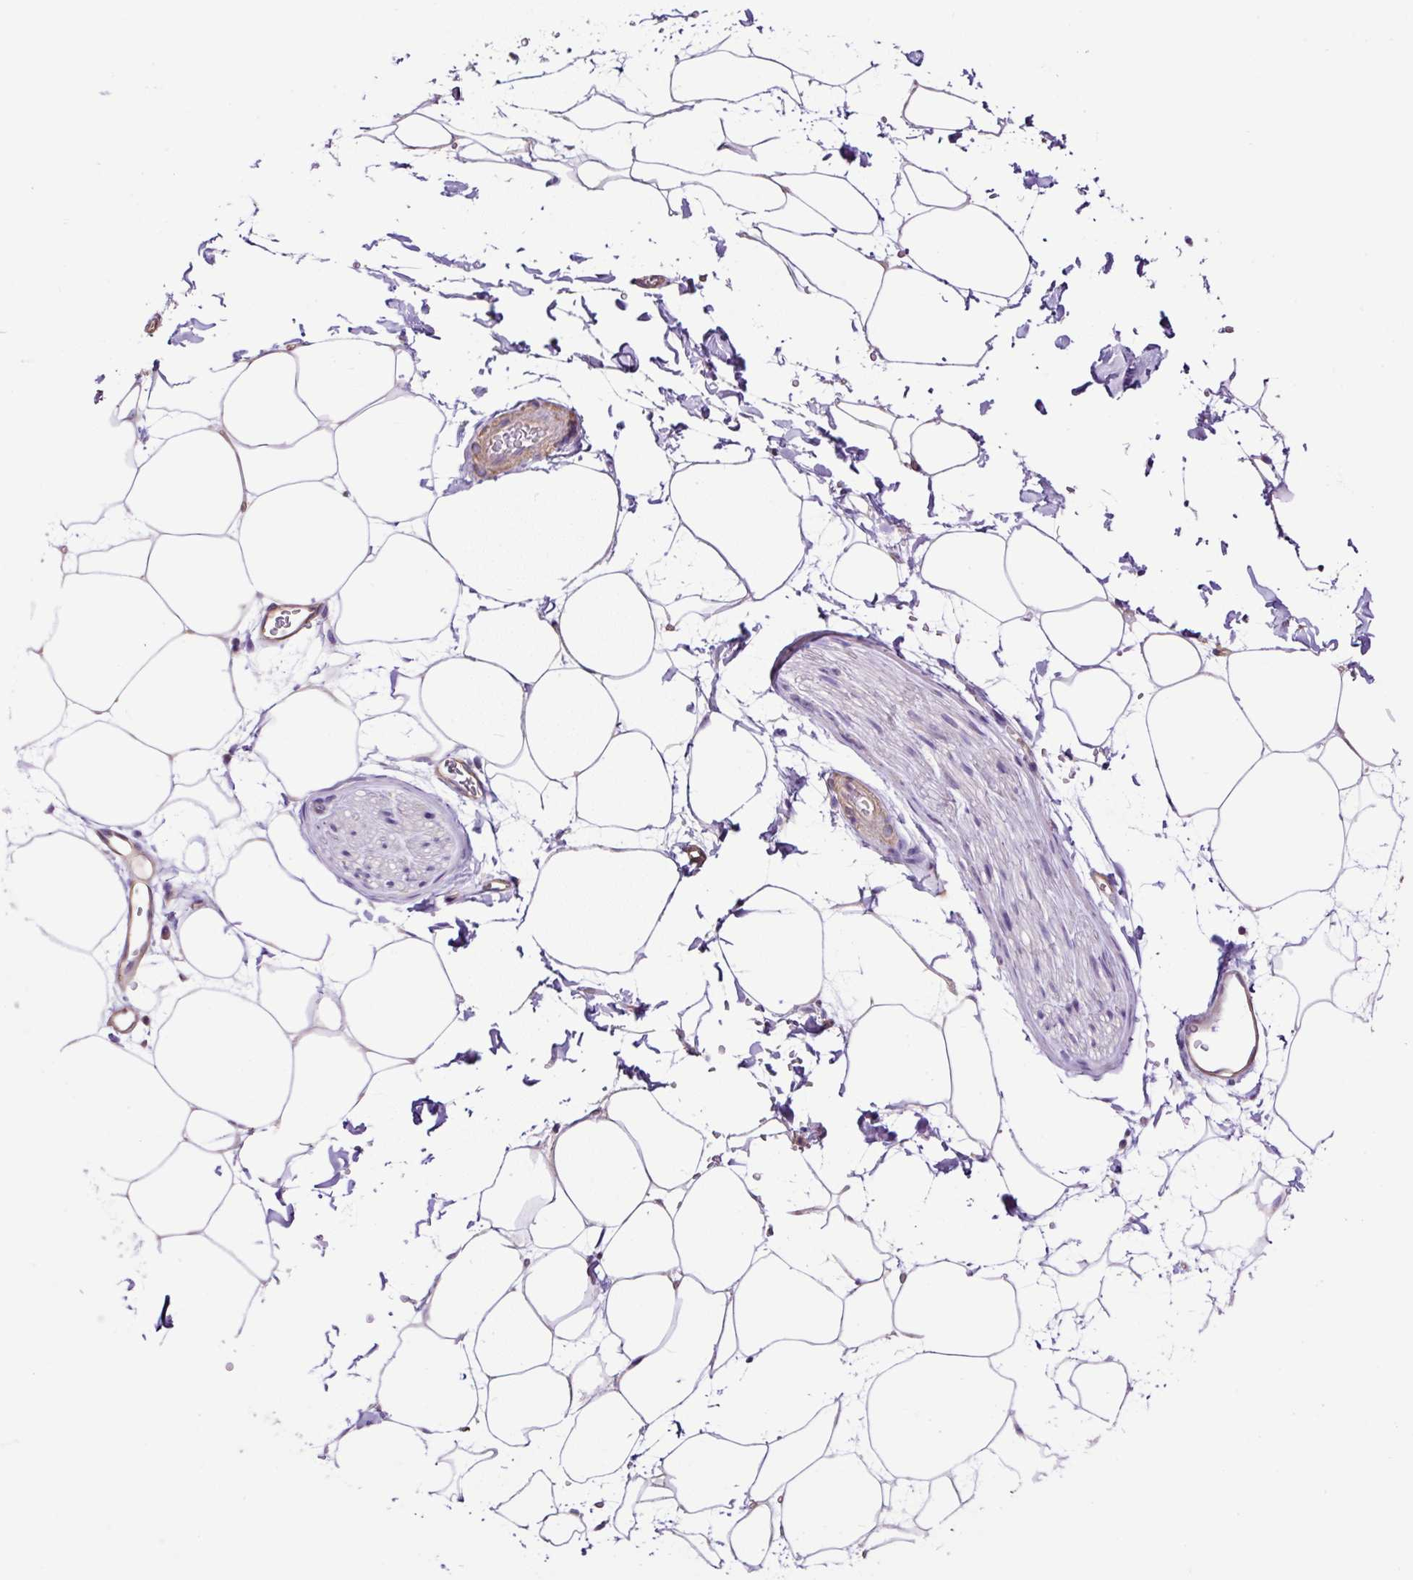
{"staining": {"intensity": "negative", "quantity": "none", "location": "none"}, "tissue": "adipose tissue", "cell_type": "Adipocytes", "image_type": "normal", "snomed": [{"axis": "morphology", "description": "Normal tissue, NOS"}, {"axis": "topography", "description": "Adipose tissue"}, {"axis": "topography", "description": "Vascular tissue"}, {"axis": "topography", "description": "Rectum"}, {"axis": "topography", "description": "Peripheral nerve tissue"}], "caption": "The histopathology image reveals no significant staining in adipocytes of adipose tissue. The staining was performed using DAB to visualize the protein expression in brown, while the nuclei were stained in blue with hematoxylin (Magnification: 20x).", "gene": "PDIA2", "patient": {"sex": "female", "age": 69}}